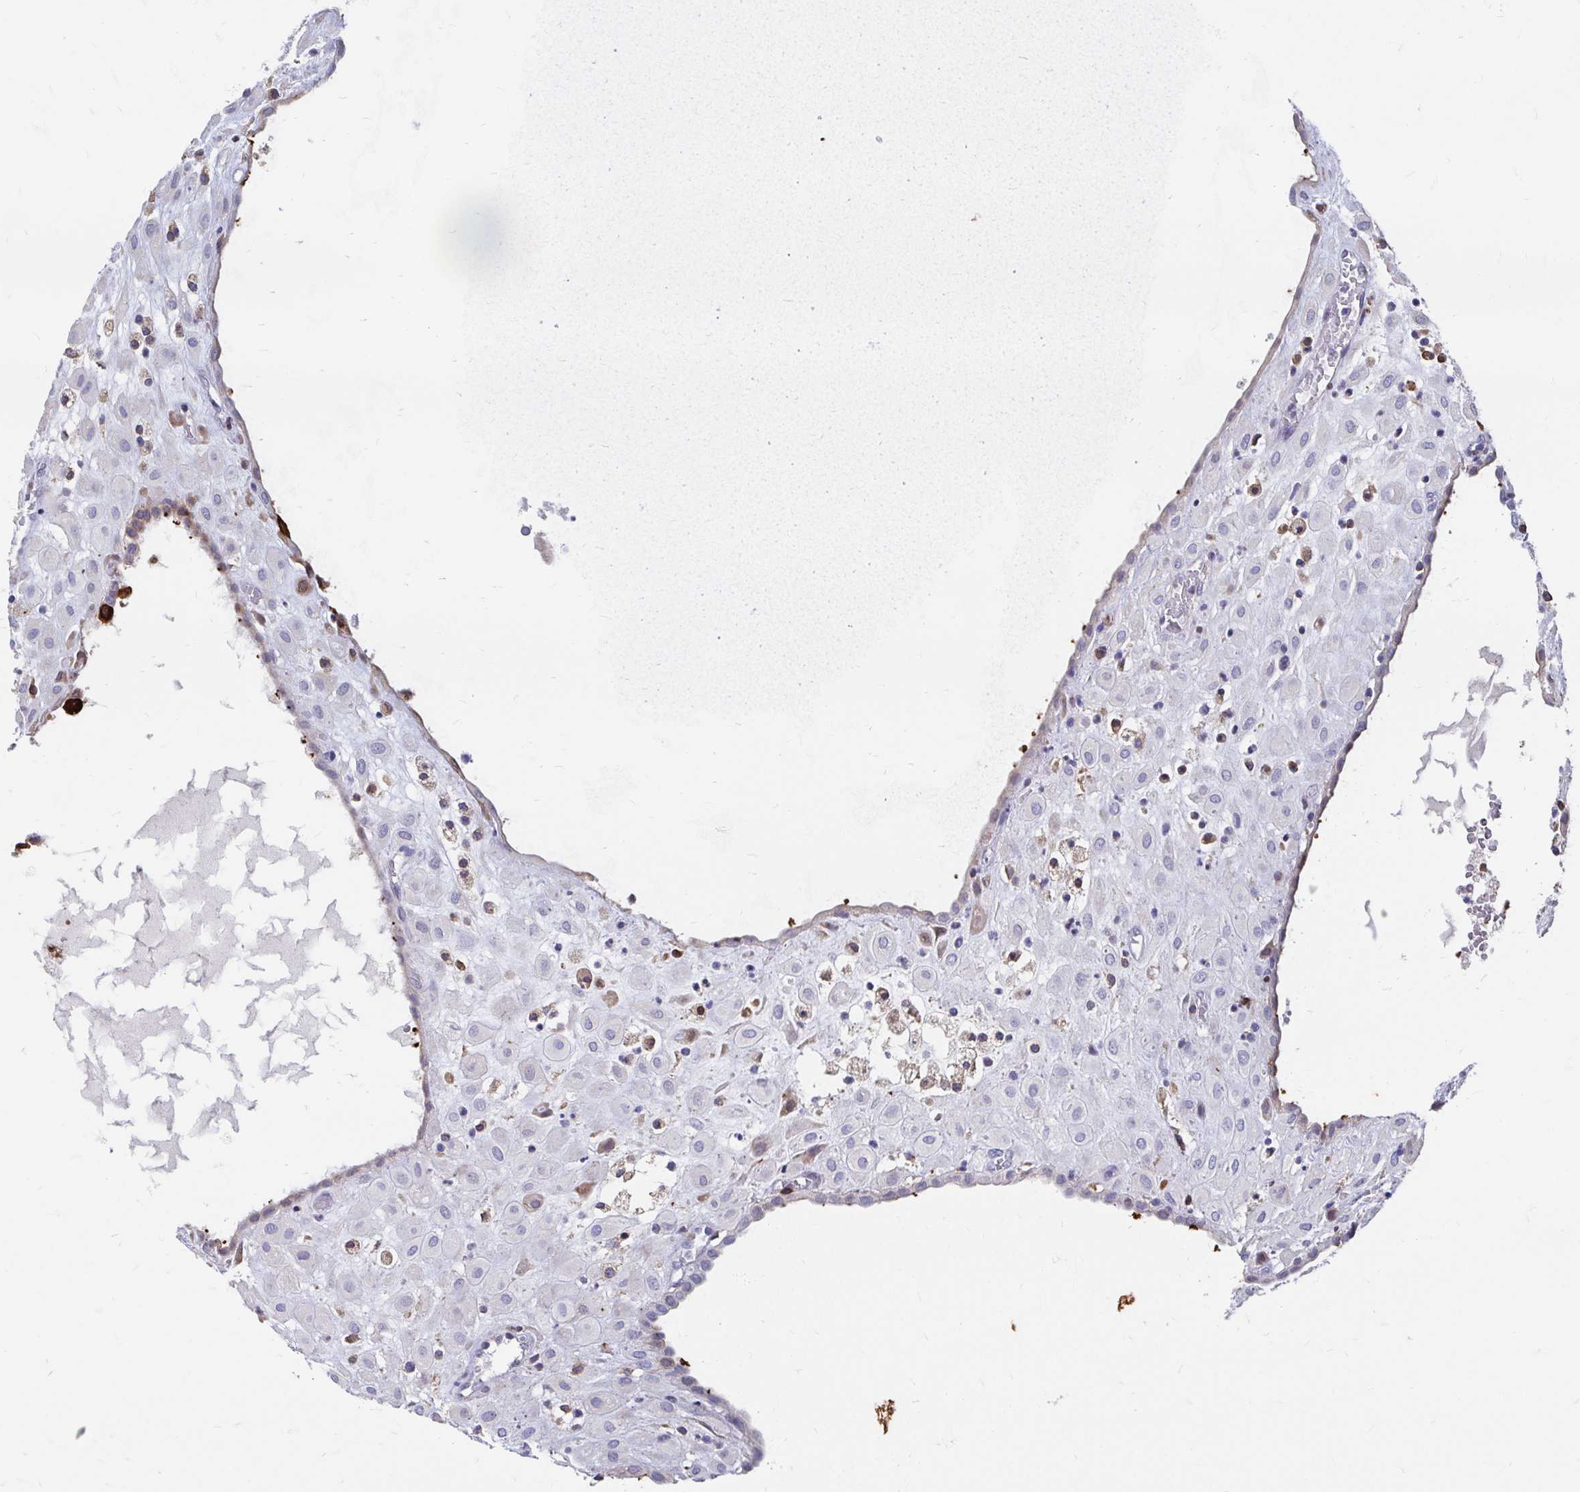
{"staining": {"intensity": "negative", "quantity": "none", "location": "none"}, "tissue": "placenta", "cell_type": "Decidual cells", "image_type": "normal", "snomed": [{"axis": "morphology", "description": "Normal tissue, NOS"}, {"axis": "topography", "description": "Placenta"}], "caption": "Protein analysis of normal placenta shows no significant expression in decidual cells. The staining is performed using DAB (3,3'-diaminobenzidine) brown chromogen with nuclei counter-stained in using hematoxylin.", "gene": "CDKL1", "patient": {"sex": "female", "age": 24}}